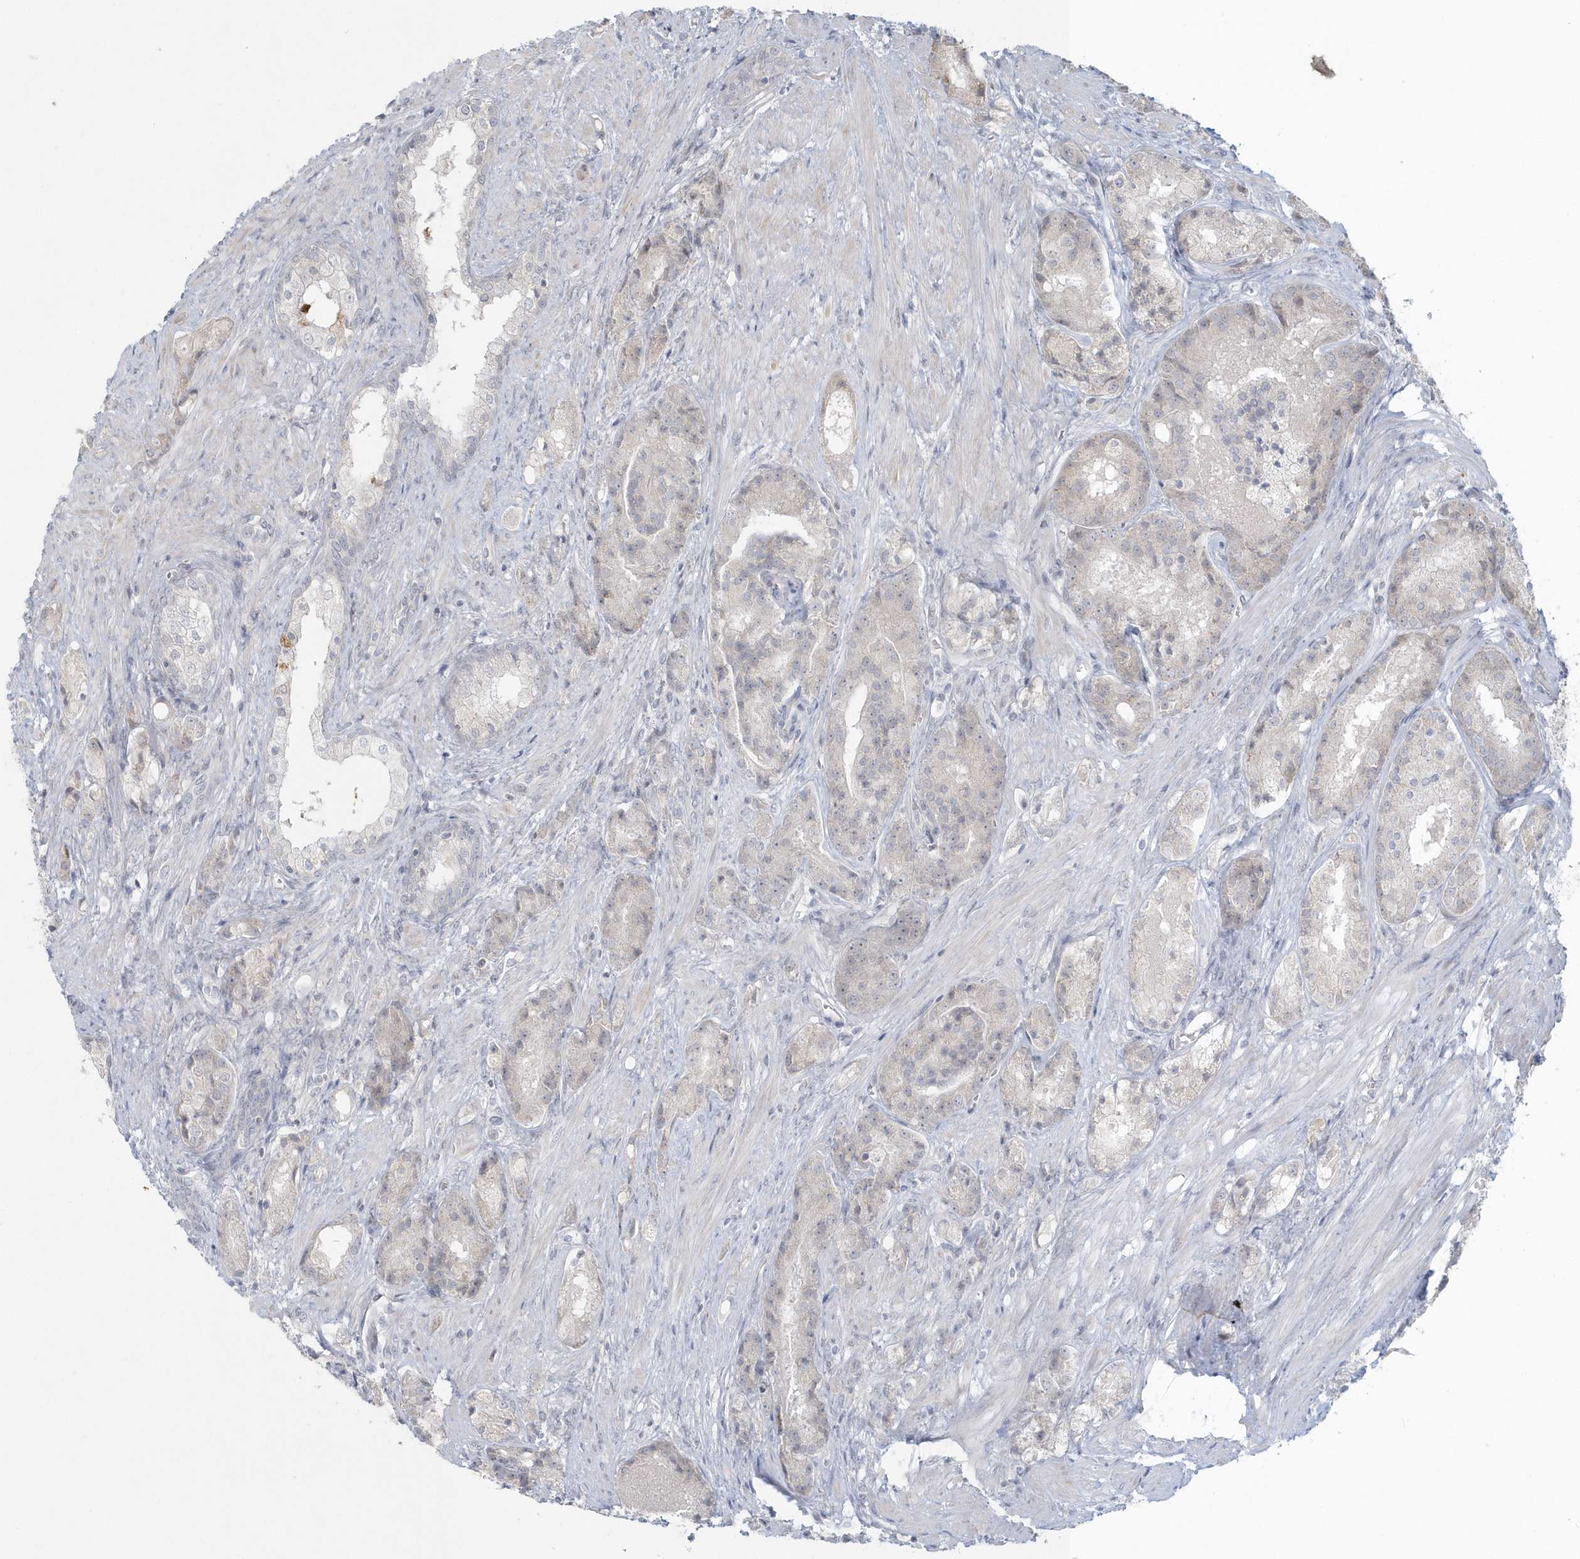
{"staining": {"intensity": "negative", "quantity": "none", "location": "none"}, "tissue": "prostate cancer", "cell_type": "Tumor cells", "image_type": "cancer", "snomed": [{"axis": "morphology", "description": "Adenocarcinoma, High grade"}, {"axis": "topography", "description": "Prostate"}], "caption": "The micrograph exhibits no staining of tumor cells in prostate cancer (adenocarcinoma (high-grade)).", "gene": "BLTP3A", "patient": {"sex": "male", "age": 60}}